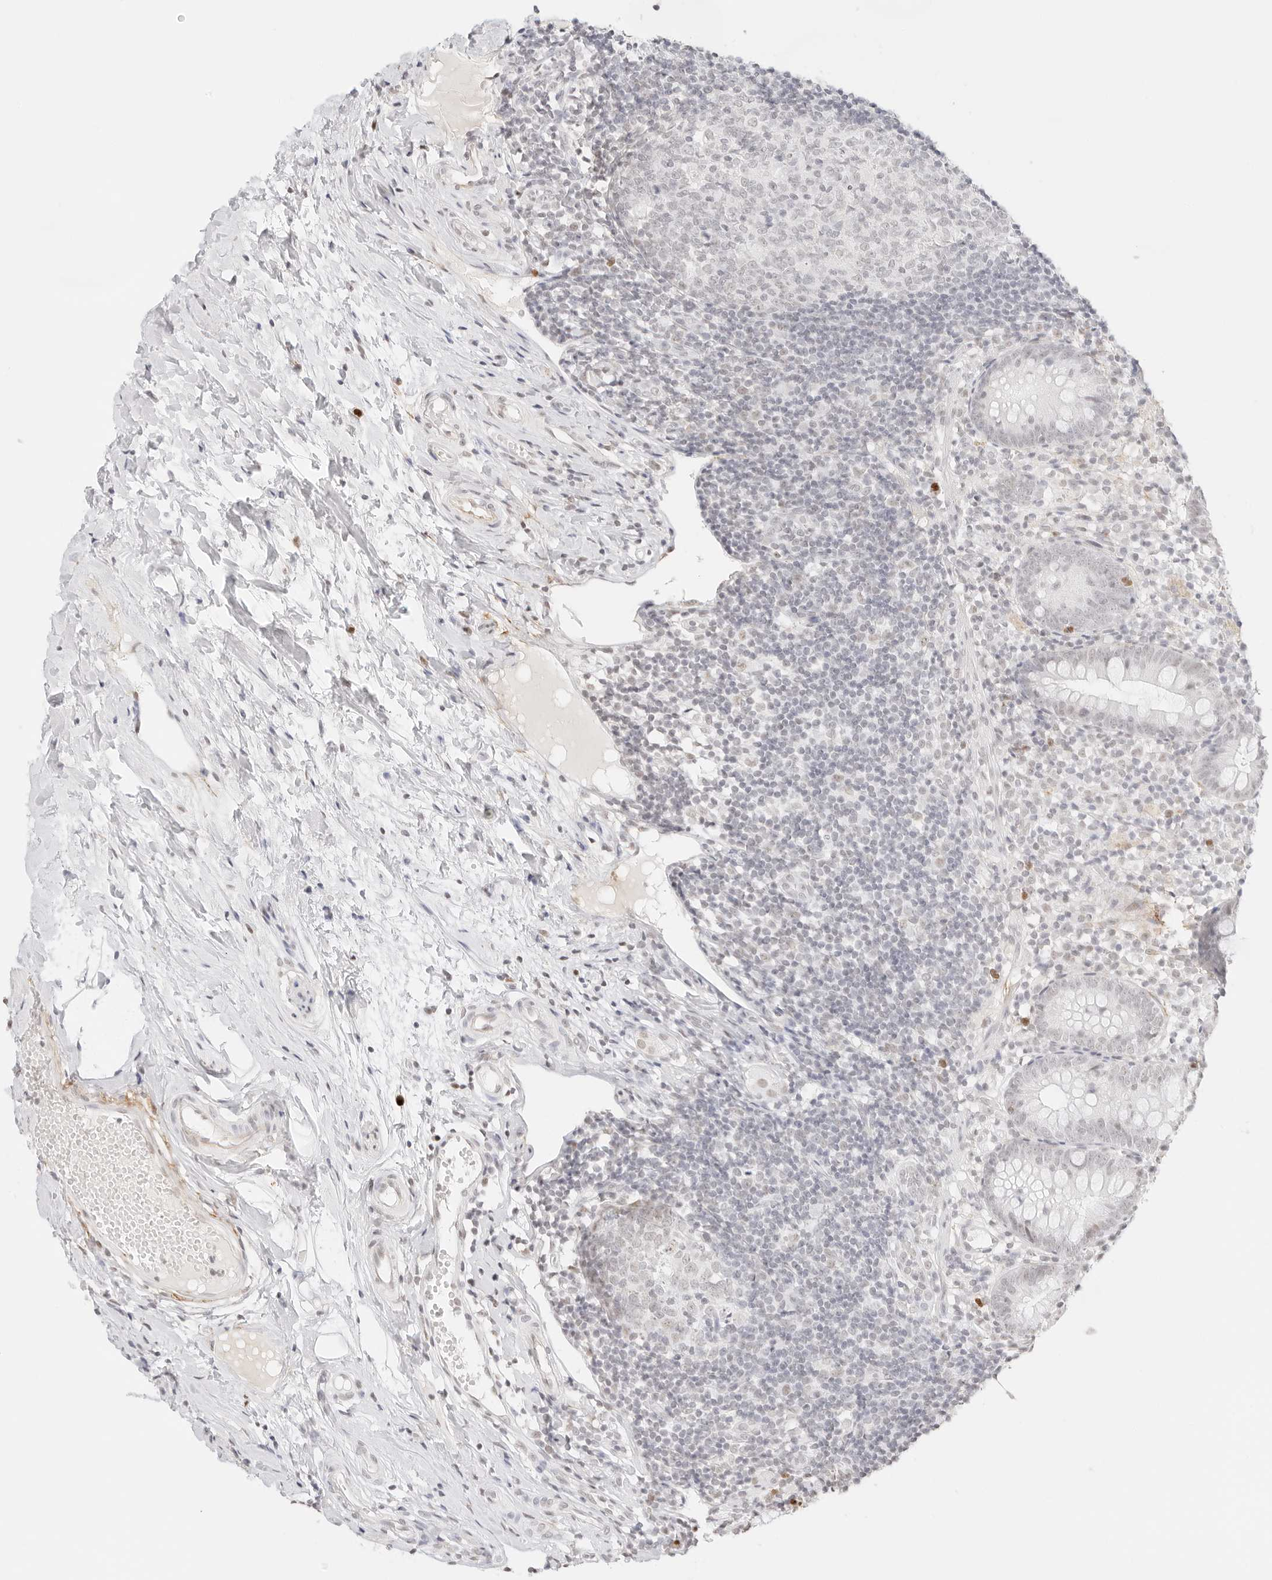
{"staining": {"intensity": "negative", "quantity": "none", "location": "none"}, "tissue": "appendix", "cell_type": "Glandular cells", "image_type": "normal", "snomed": [{"axis": "morphology", "description": "Normal tissue, NOS"}, {"axis": "topography", "description": "Appendix"}], "caption": "High magnification brightfield microscopy of normal appendix stained with DAB (3,3'-diaminobenzidine) (brown) and counterstained with hematoxylin (blue): glandular cells show no significant positivity.", "gene": "FBLN5", "patient": {"sex": "female", "age": 20}}